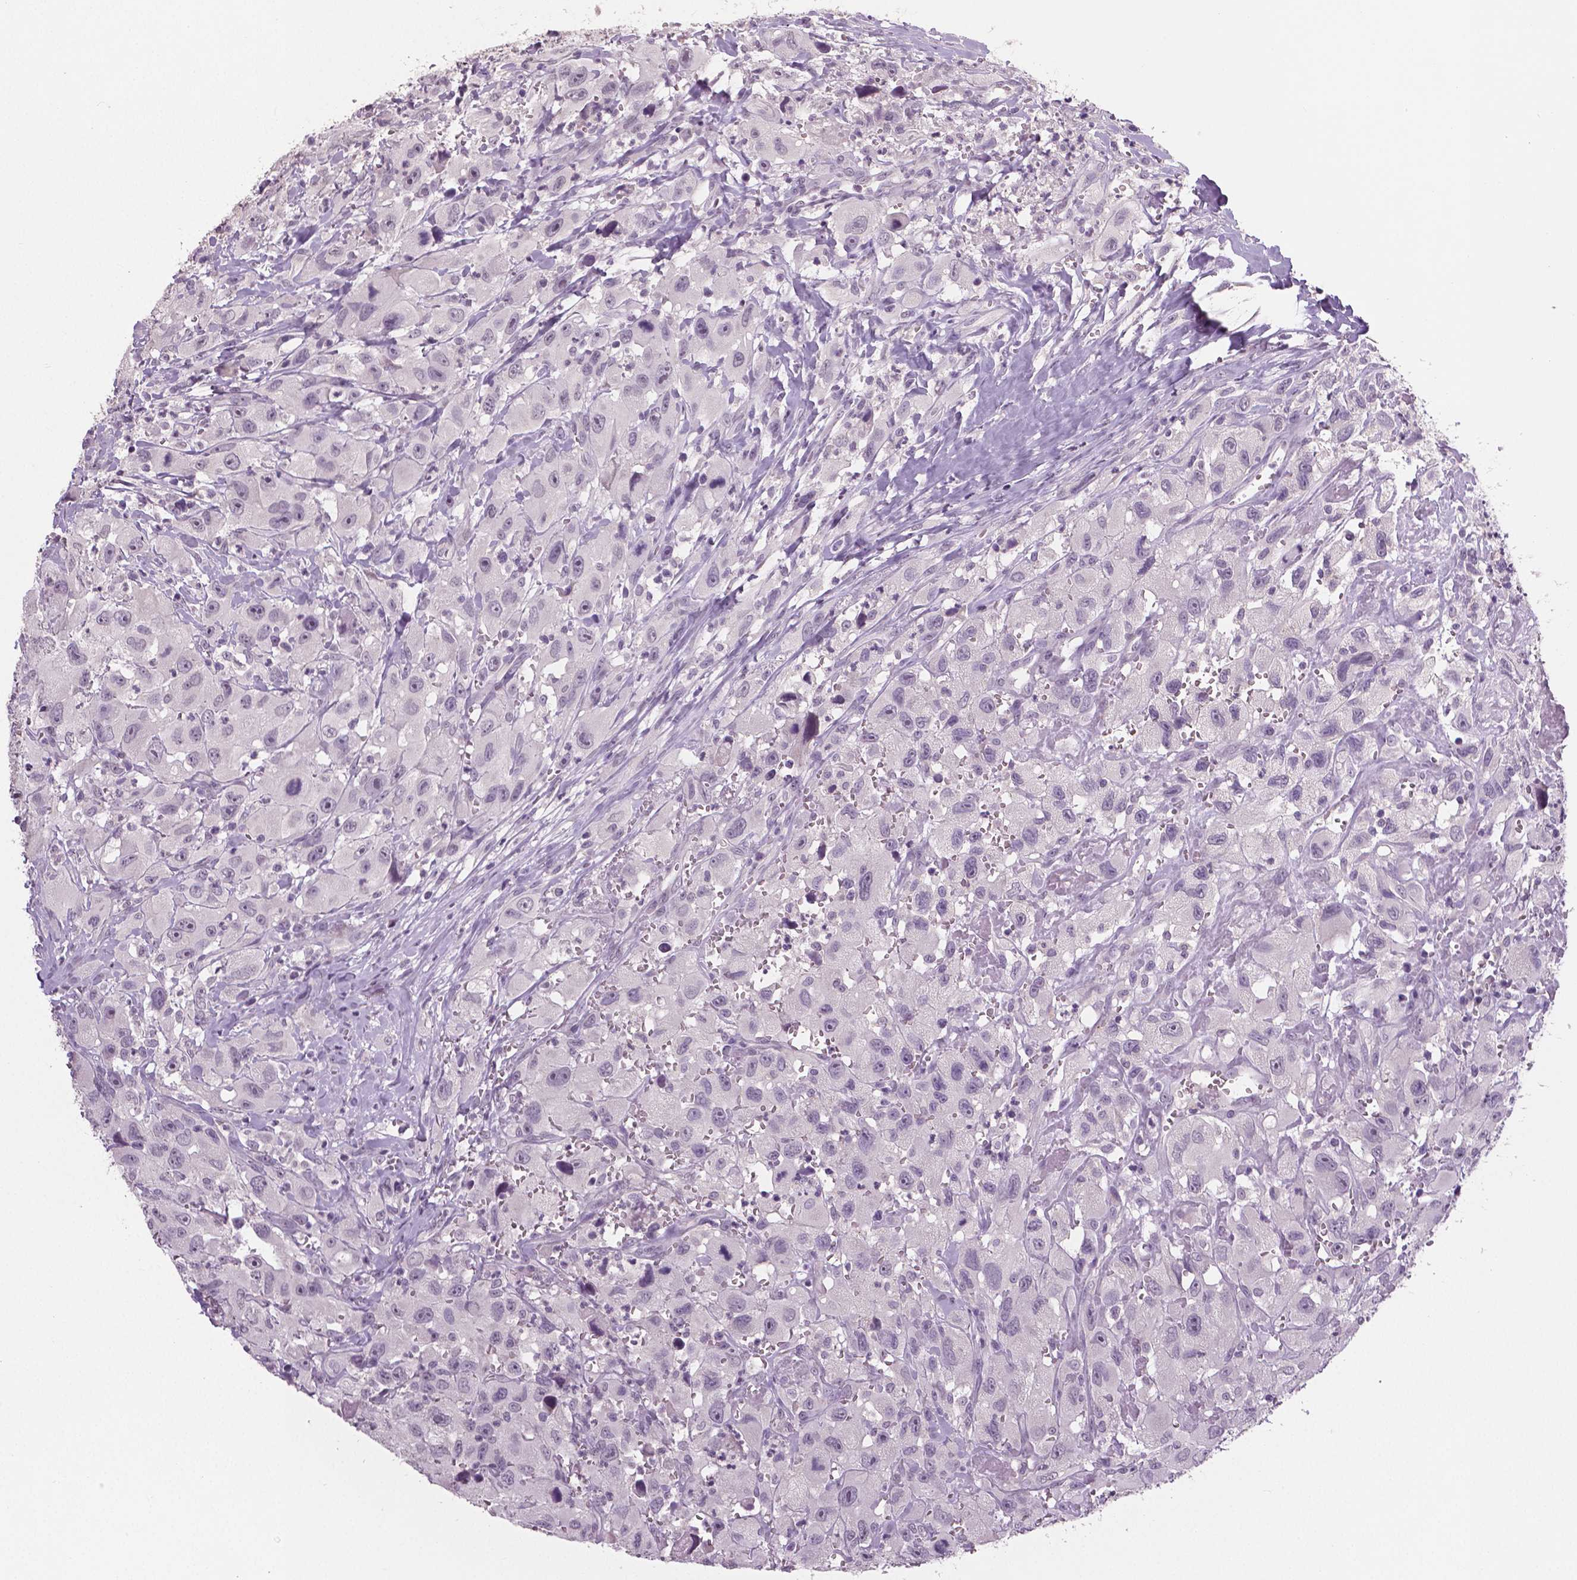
{"staining": {"intensity": "negative", "quantity": "none", "location": "none"}, "tissue": "head and neck cancer", "cell_type": "Tumor cells", "image_type": "cancer", "snomed": [{"axis": "morphology", "description": "Squamous cell carcinoma, NOS"}, {"axis": "morphology", "description": "Squamous cell carcinoma, metastatic, NOS"}, {"axis": "topography", "description": "Oral tissue"}, {"axis": "topography", "description": "Head-Neck"}], "caption": "Histopathology image shows no protein expression in tumor cells of head and neck cancer tissue. (DAB (3,3'-diaminobenzidine) IHC with hematoxylin counter stain).", "gene": "NECAB1", "patient": {"sex": "female", "age": 85}}